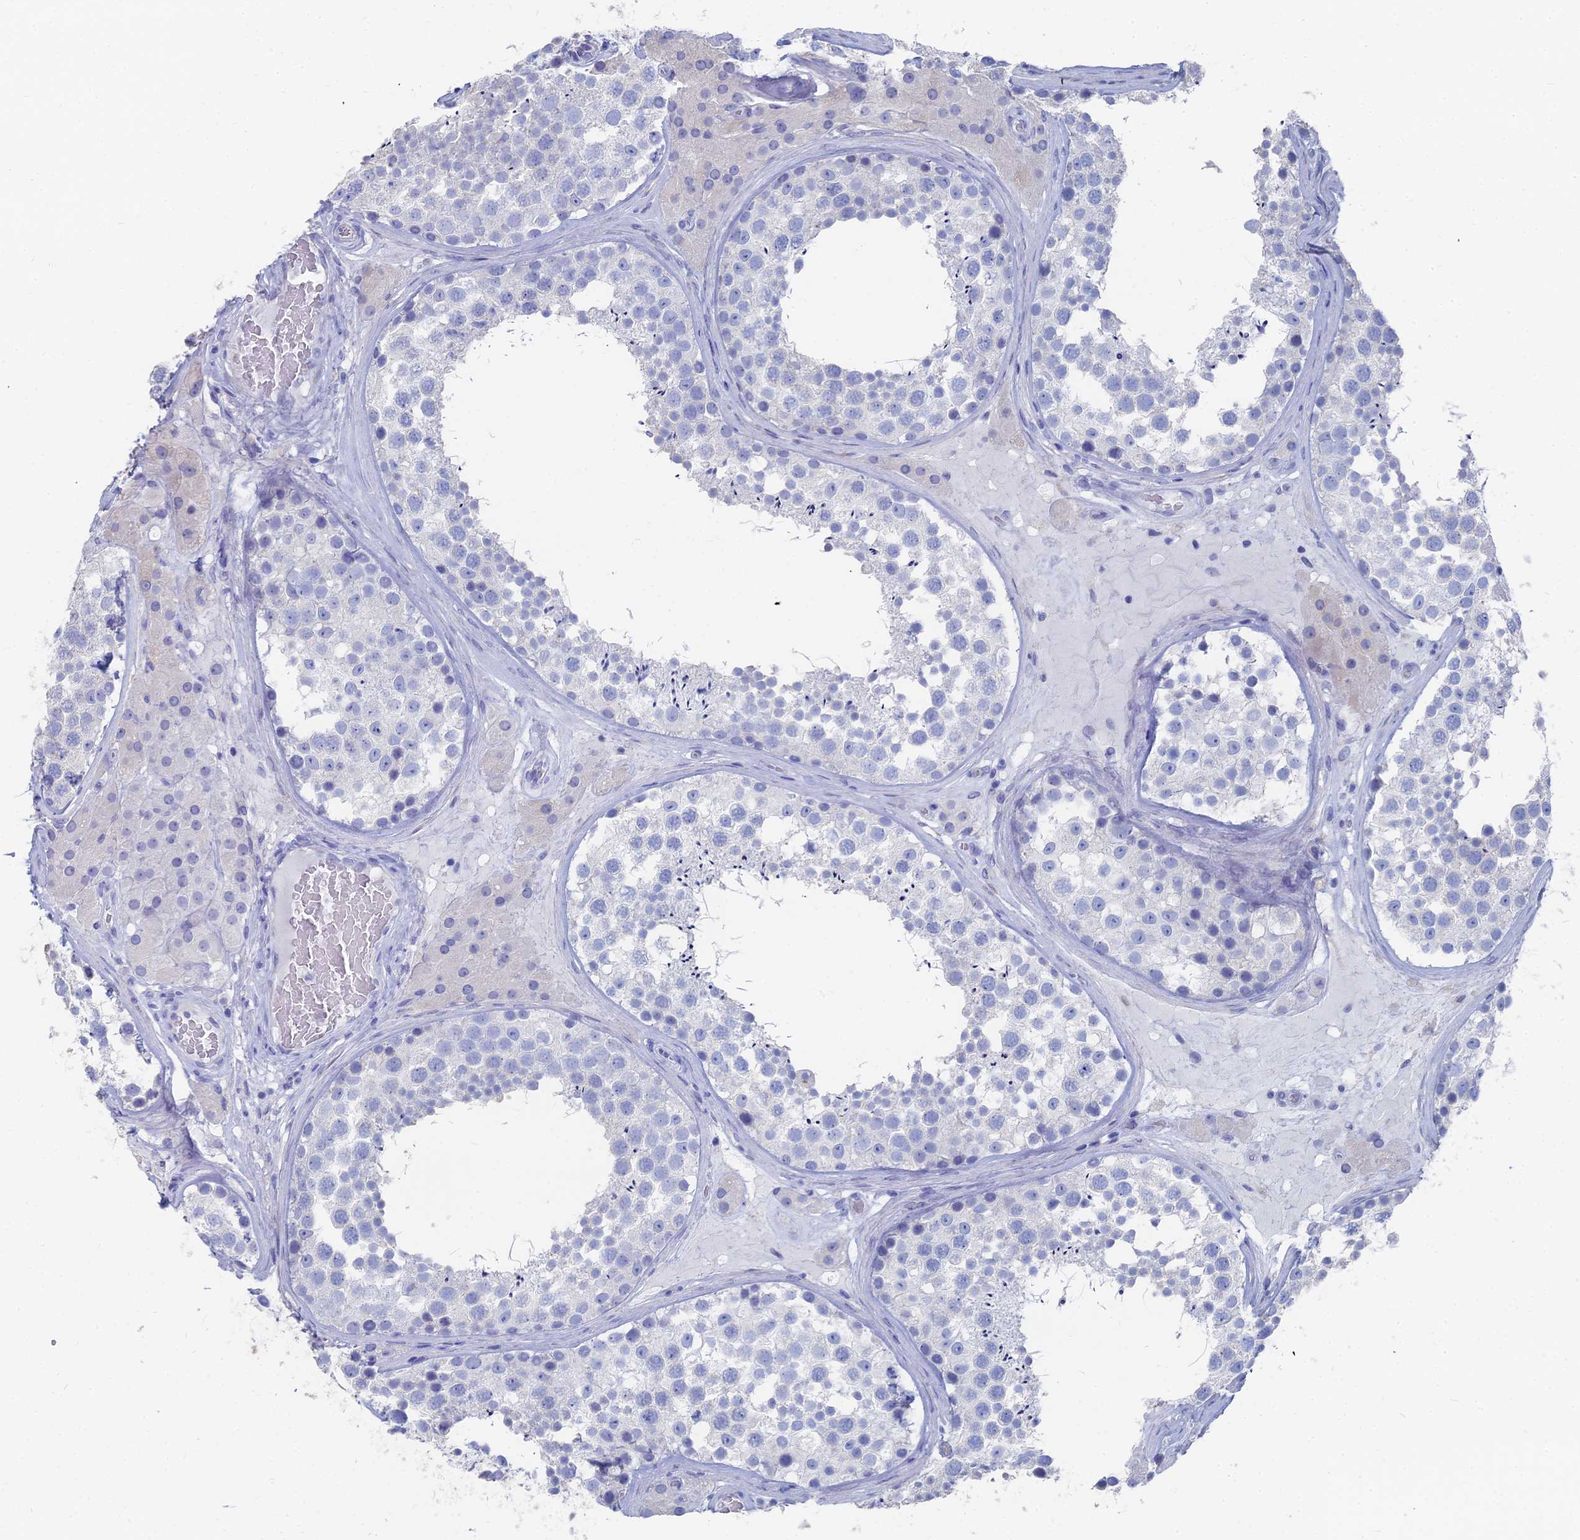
{"staining": {"intensity": "negative", "quantity": "none", "location": "none"}, "tissue": "testis", "cell_type": "Cells in seminiferous ducts", "image_type": "normal", "snomed": [{"axis": "morphology", "description": "Normal tissue, NOS"}, {"axis": "topography", "description": "Testis"}], "caption": "DAB immunohistochemical staining of benign testis shows no significant staining in cells in seminiferous ducts.", "gene": "TNNT3", "patient": {"sex": "male", "age": 46}}